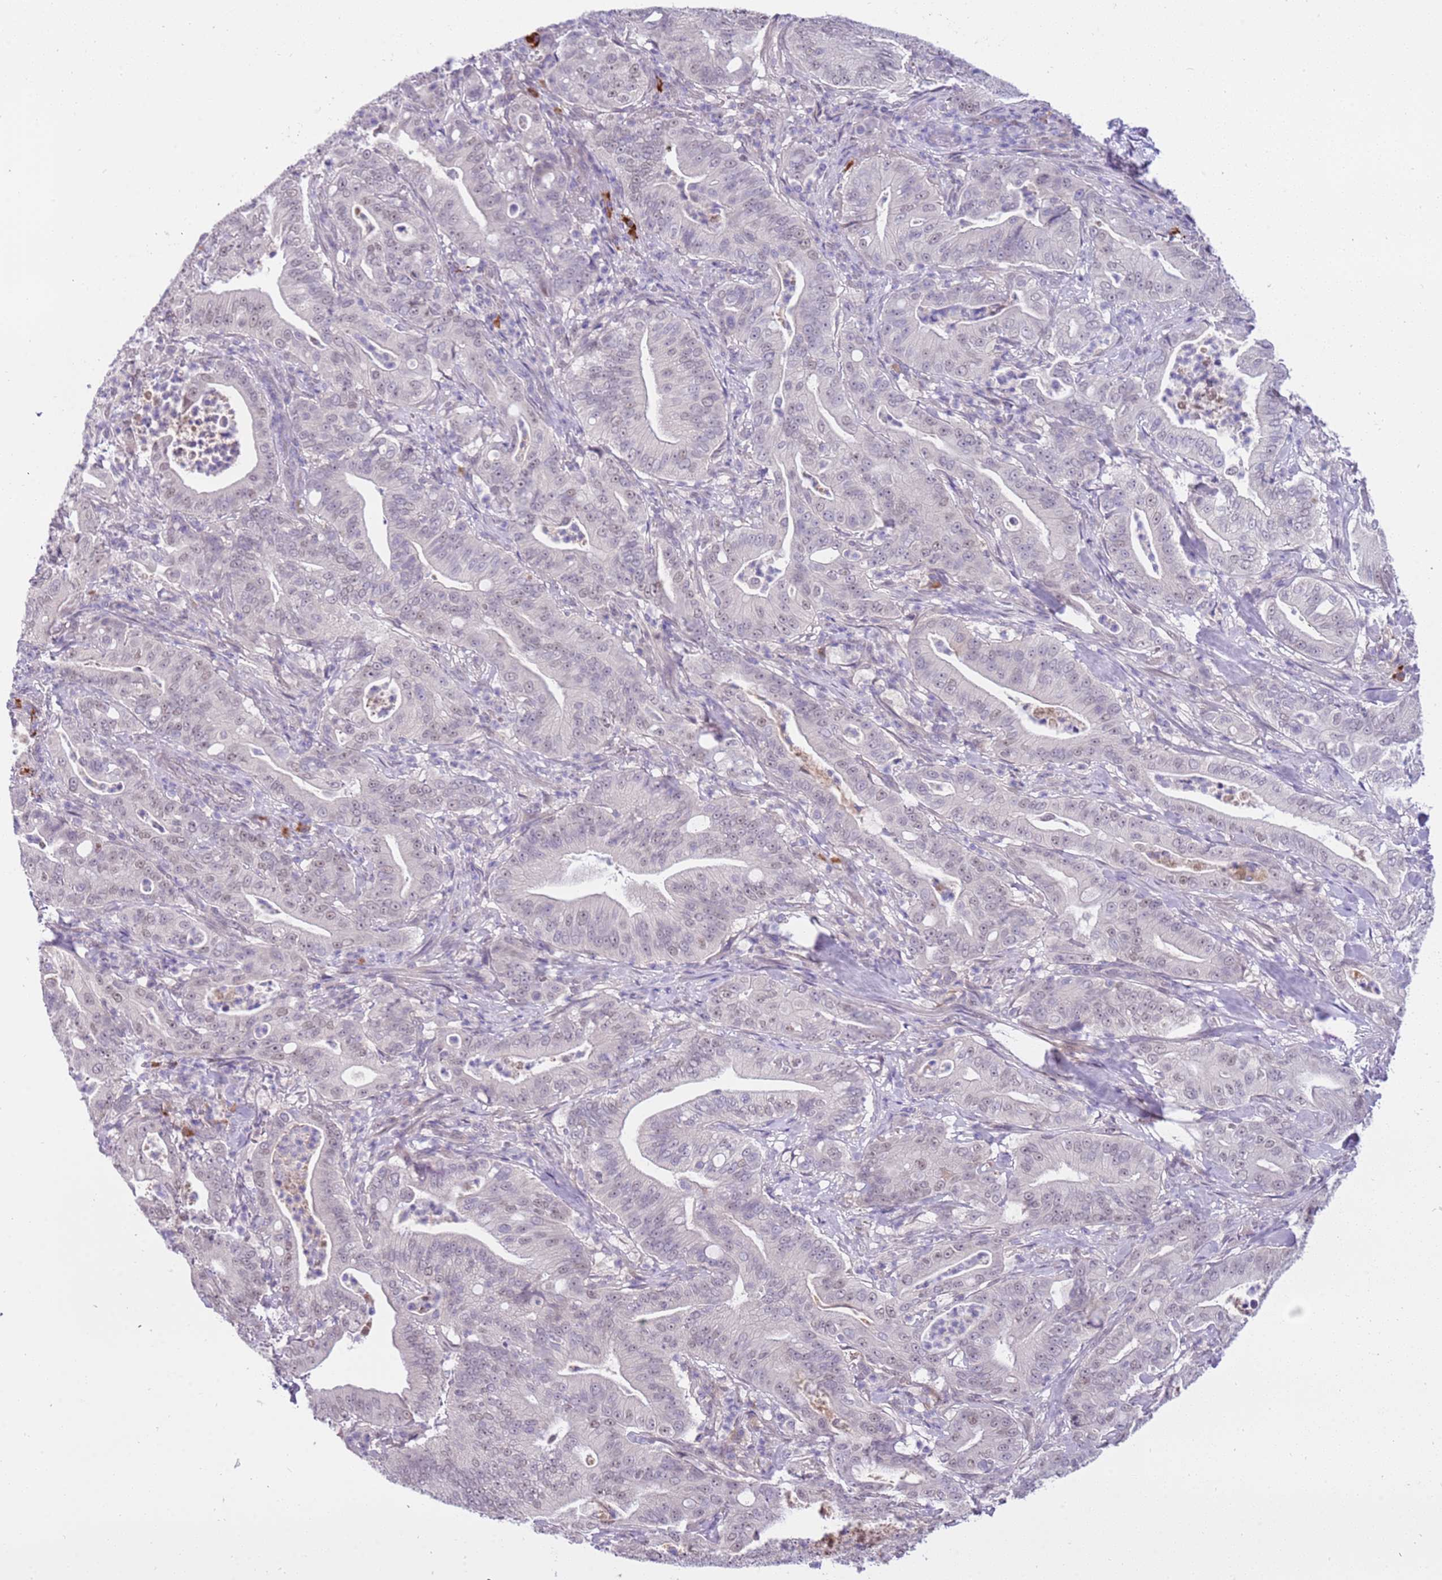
{"staining": {"intensity": "weak", "quantity": "<25%", "location": "nuclear"}, "tissue": "pancreatic cancer", "cell_type": "Tumor cells", "image_type": "cancer", "snomed": [{"axis": "morphology", "description": "Adenocarcinoma, NOS"}, {"axis": "topography", "description": "Pancreas"}], "caption": "Immunohistochemistry (IHC) photomicrograph of neoplastic tissue: pancreatic cancer (adenocarcinoma) stained with DAB demonstrates no significant protein positivity in tumor cells.", "gene": "MAGEF1", "patient": {"sex": "male", "age": 71}}